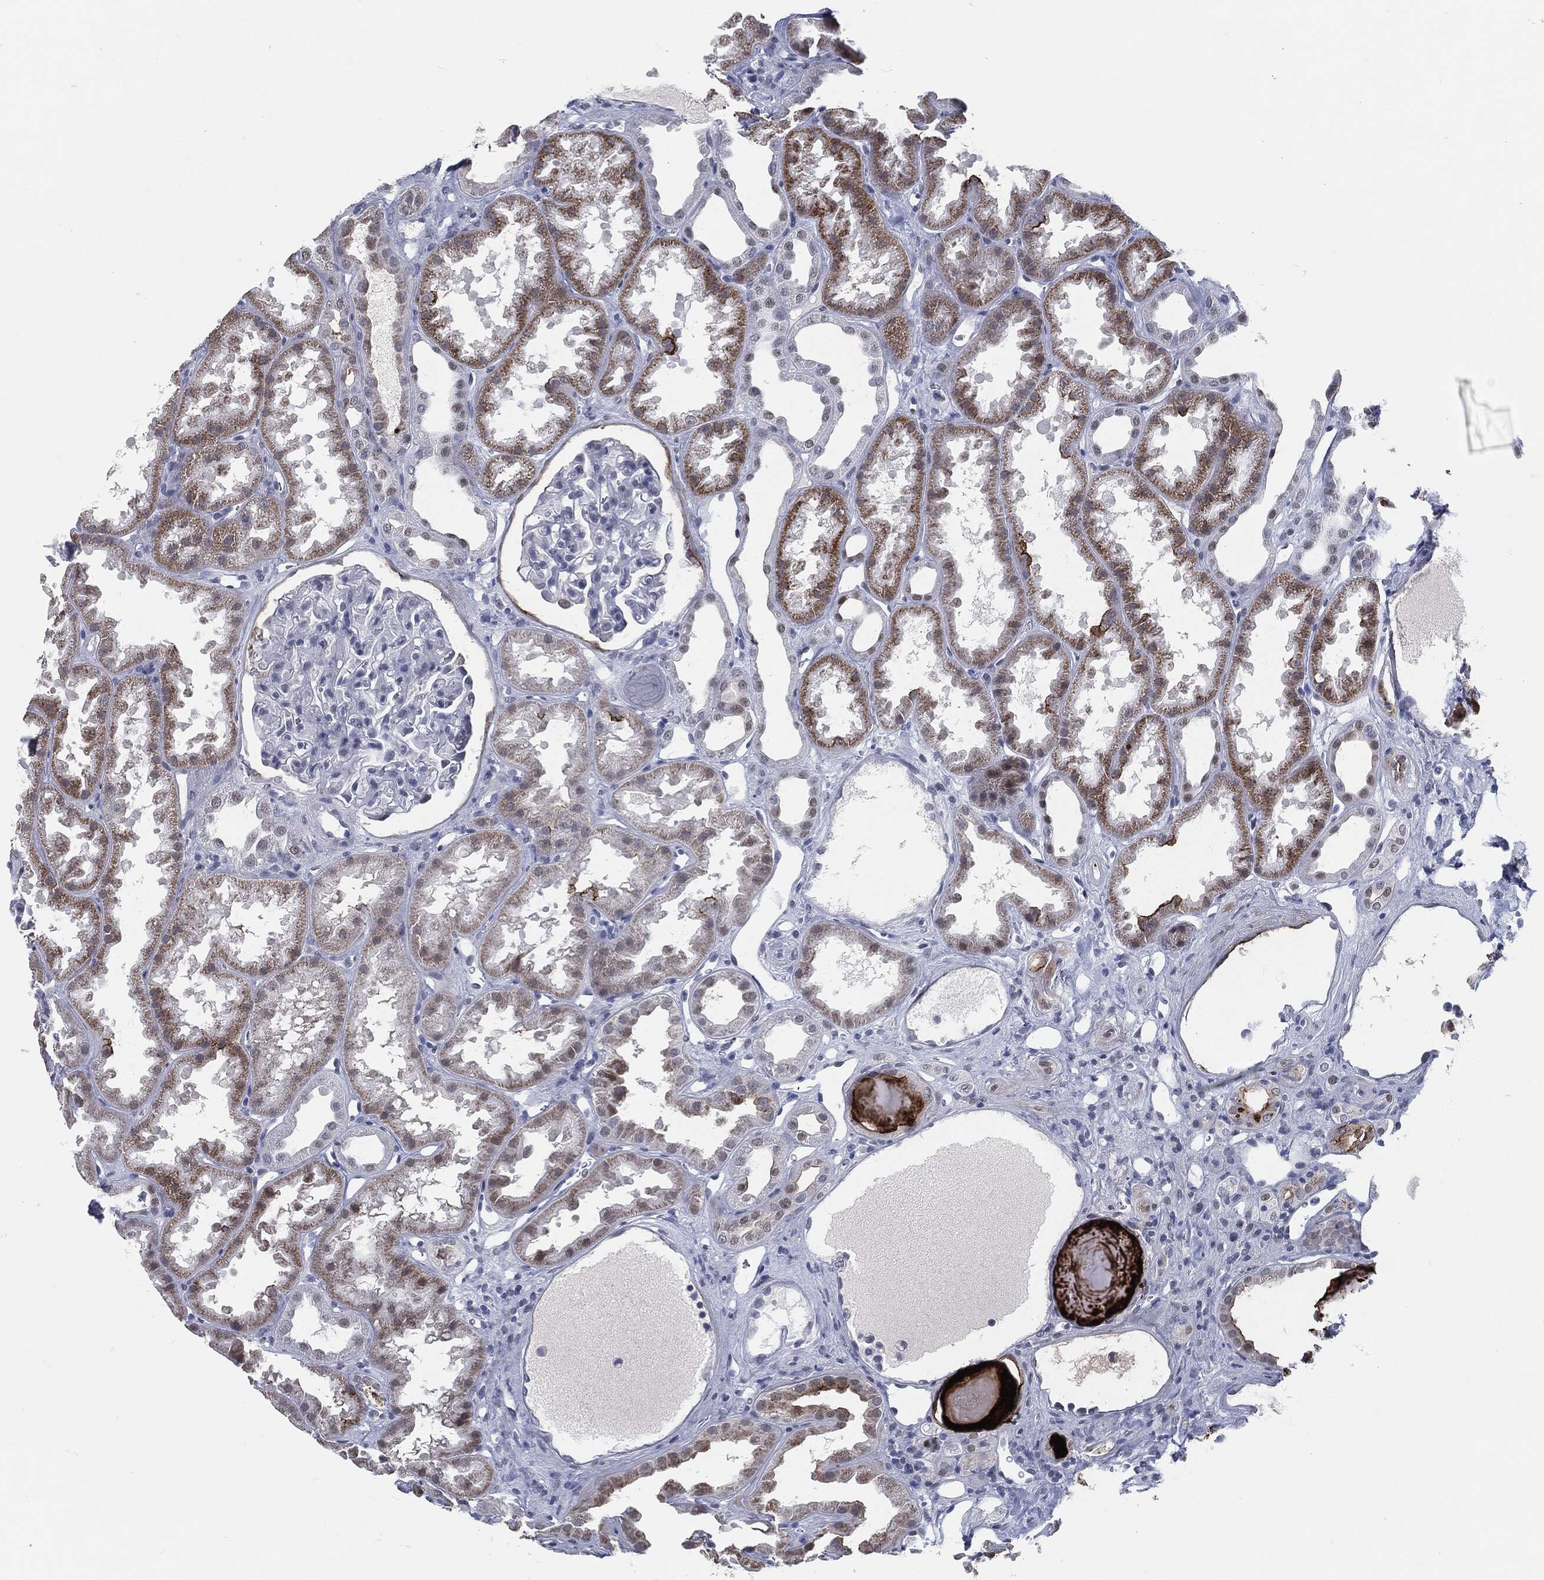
{"staining": {"intensity": "negative", "quantity": "none", "location": "none"}, "tissue": "kidney", "cell_type": "Cells in glomeruli", "image_type": "normal", "snomed": [{"axis": "morphology", "description": "Normal tissue, NOS"}, {"axis": "topography", "description": "Kidney"}], "caption": "Immunohistochemistry (IHC) of benign kidney displays no positivity in cells in glomeruli. The staining is performed using DAB (3,3'-diaminobenzidine) brown chromogen with nuclei counter-stained in using hematoxylin.", "gene": "PROM1", "patient": {"sex": "male", "age": 61}}